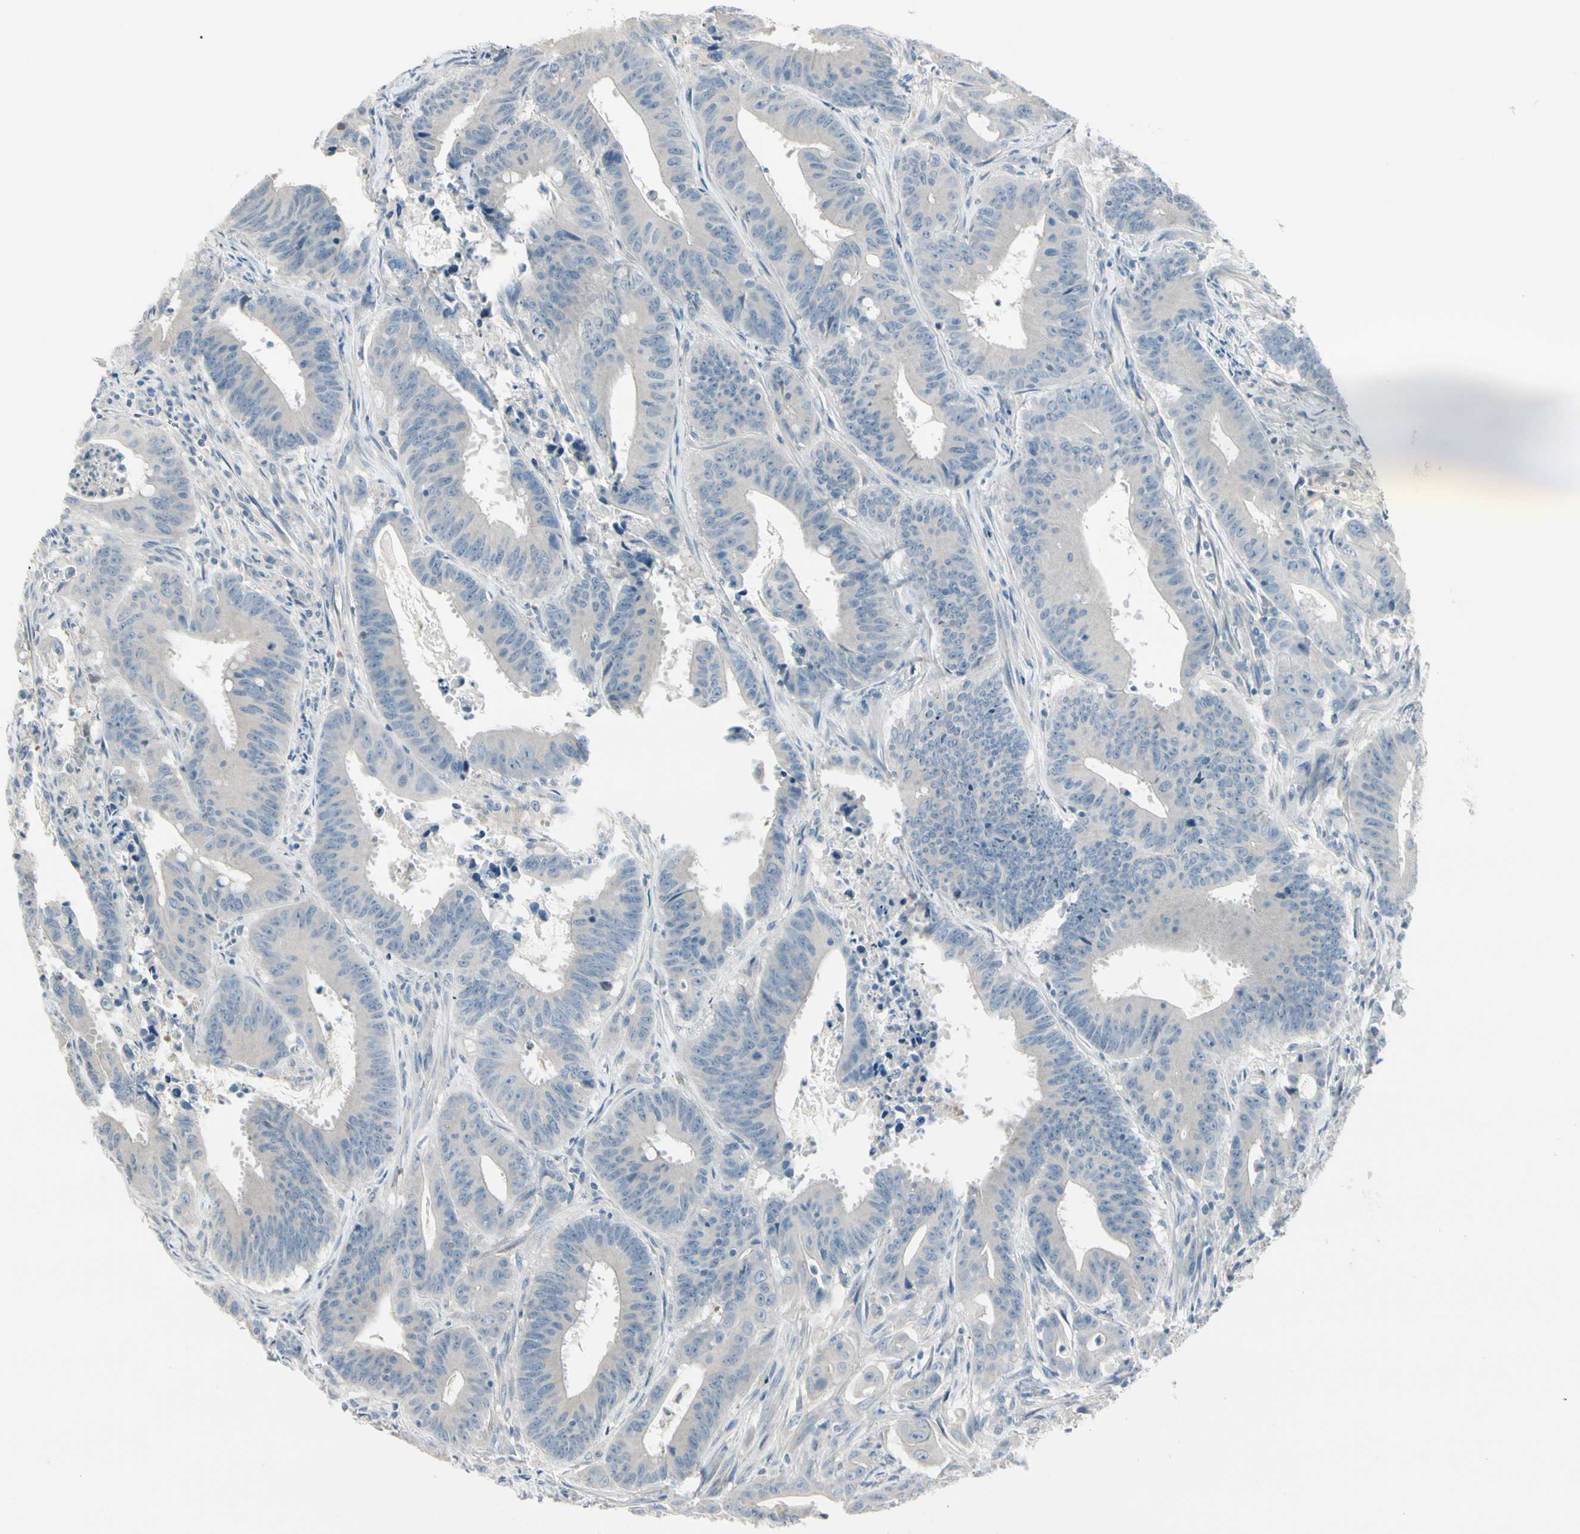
{"staining": {"intensity": "negative", "quantity": "none", "location": "none"}, "tissue": "colorectal cancer", "cell_type": "Tumor cells", "image_type": "cancer", "snomed": [{"axis": "morphology", "description": "Adenocarcinoma, NOS"}, {"axis": "topography", "description": "Colon"}], "caption": "DAB (3,3'-diaminobenzidine) immunohistochemical staining of colorectal adenocarcinoma reveals no significant expression in tumor cells.", "gene": "CYP2E1", "patient": {"sex": "male", "age": 45}}